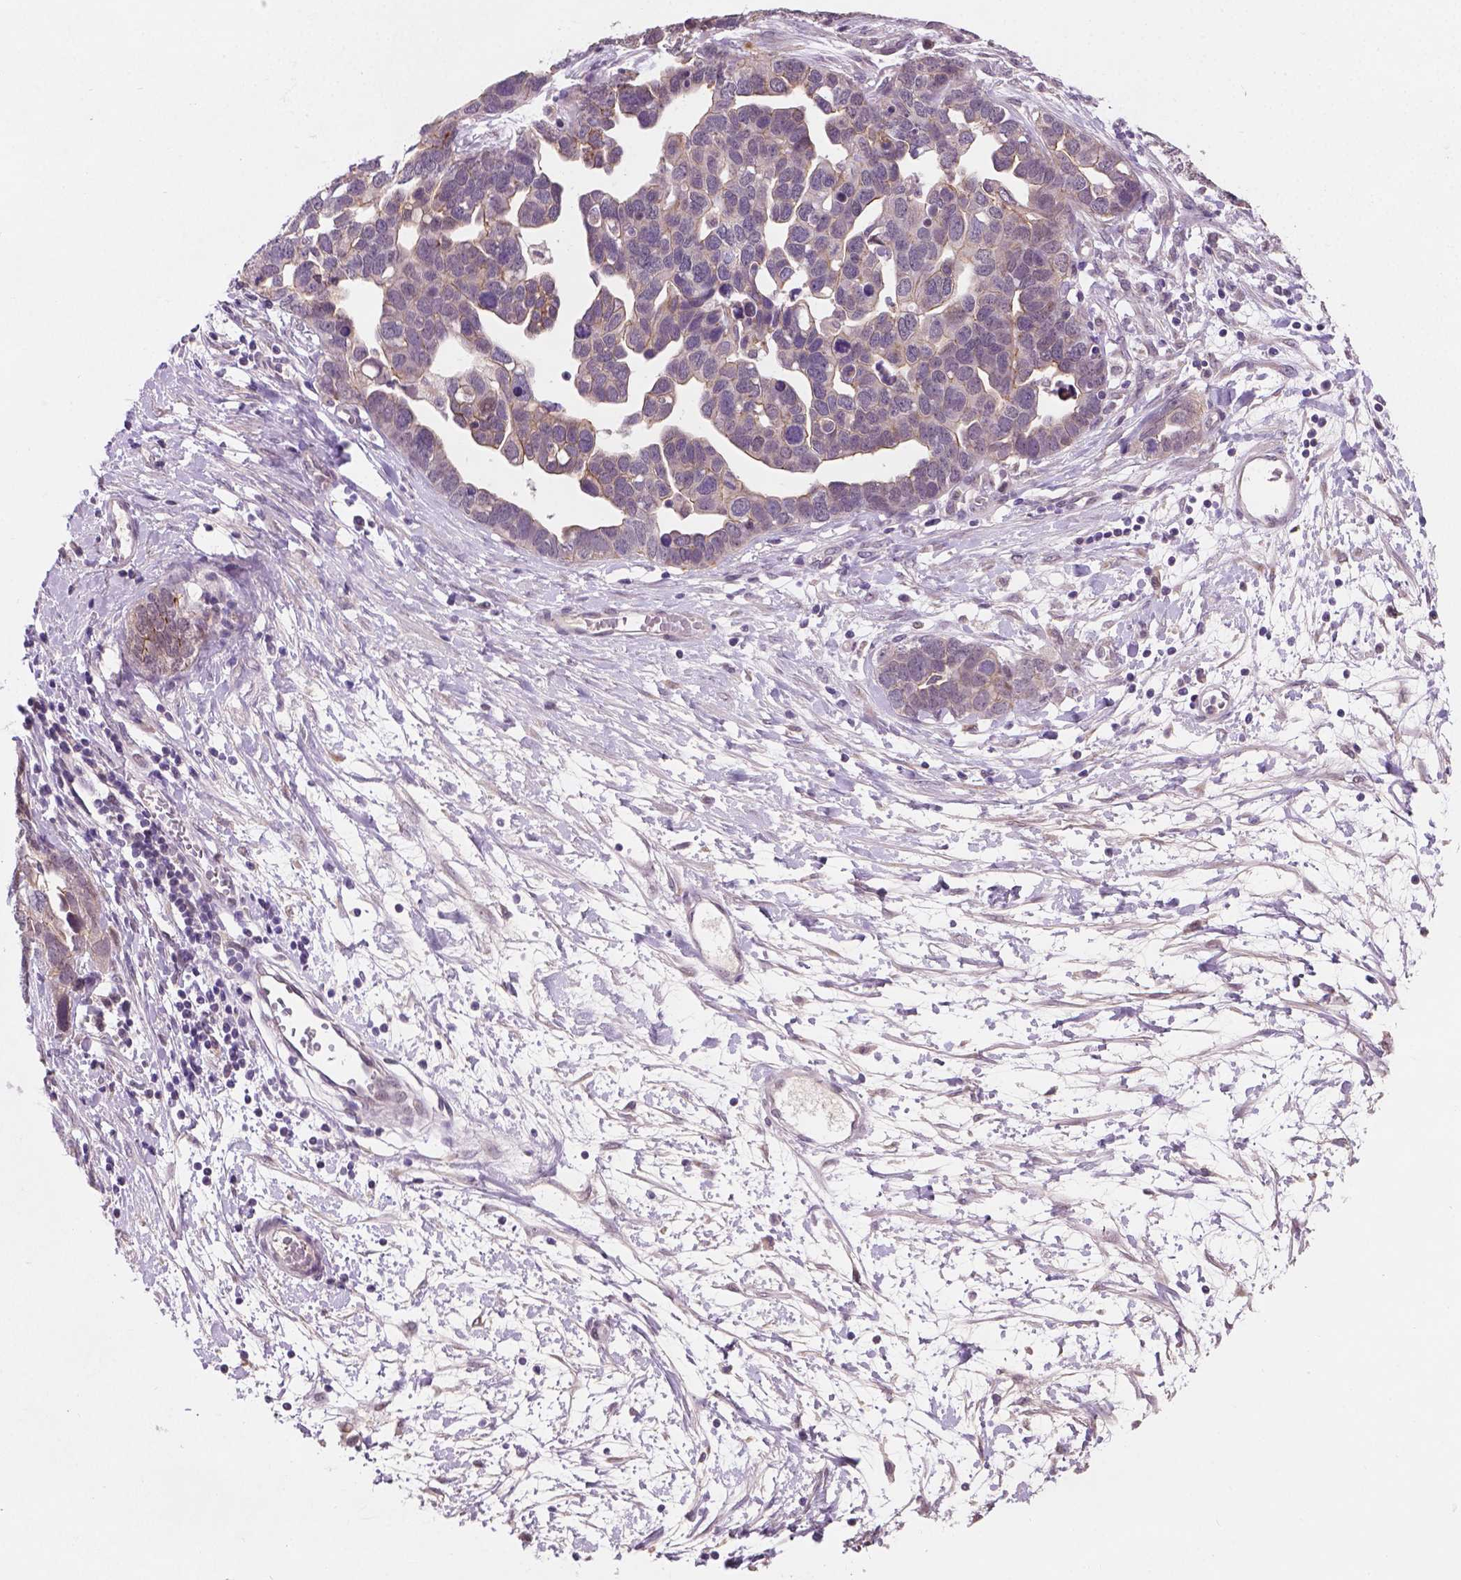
{"staining": {"intensity": "weak", "quantity": "<25%", "location": "cytoplasmic/membranous"}, "tissue": "ovarian cancer", "cell_type": "Tumor cells", "image_type": "cancer", "snomed": [{"axis": "morphology", "description": "Cystadenocarcinoma, serous, NOS"}, {"axis": "topography", "description": "Ovary"}], "caption": "Histopathology image shows no significant protein positivity in tumor cells of ovarian cancer (serous cystadenocarcinoma).", "gene": "GXYLT2", "patient": {"sex": "female", "age": 54}}